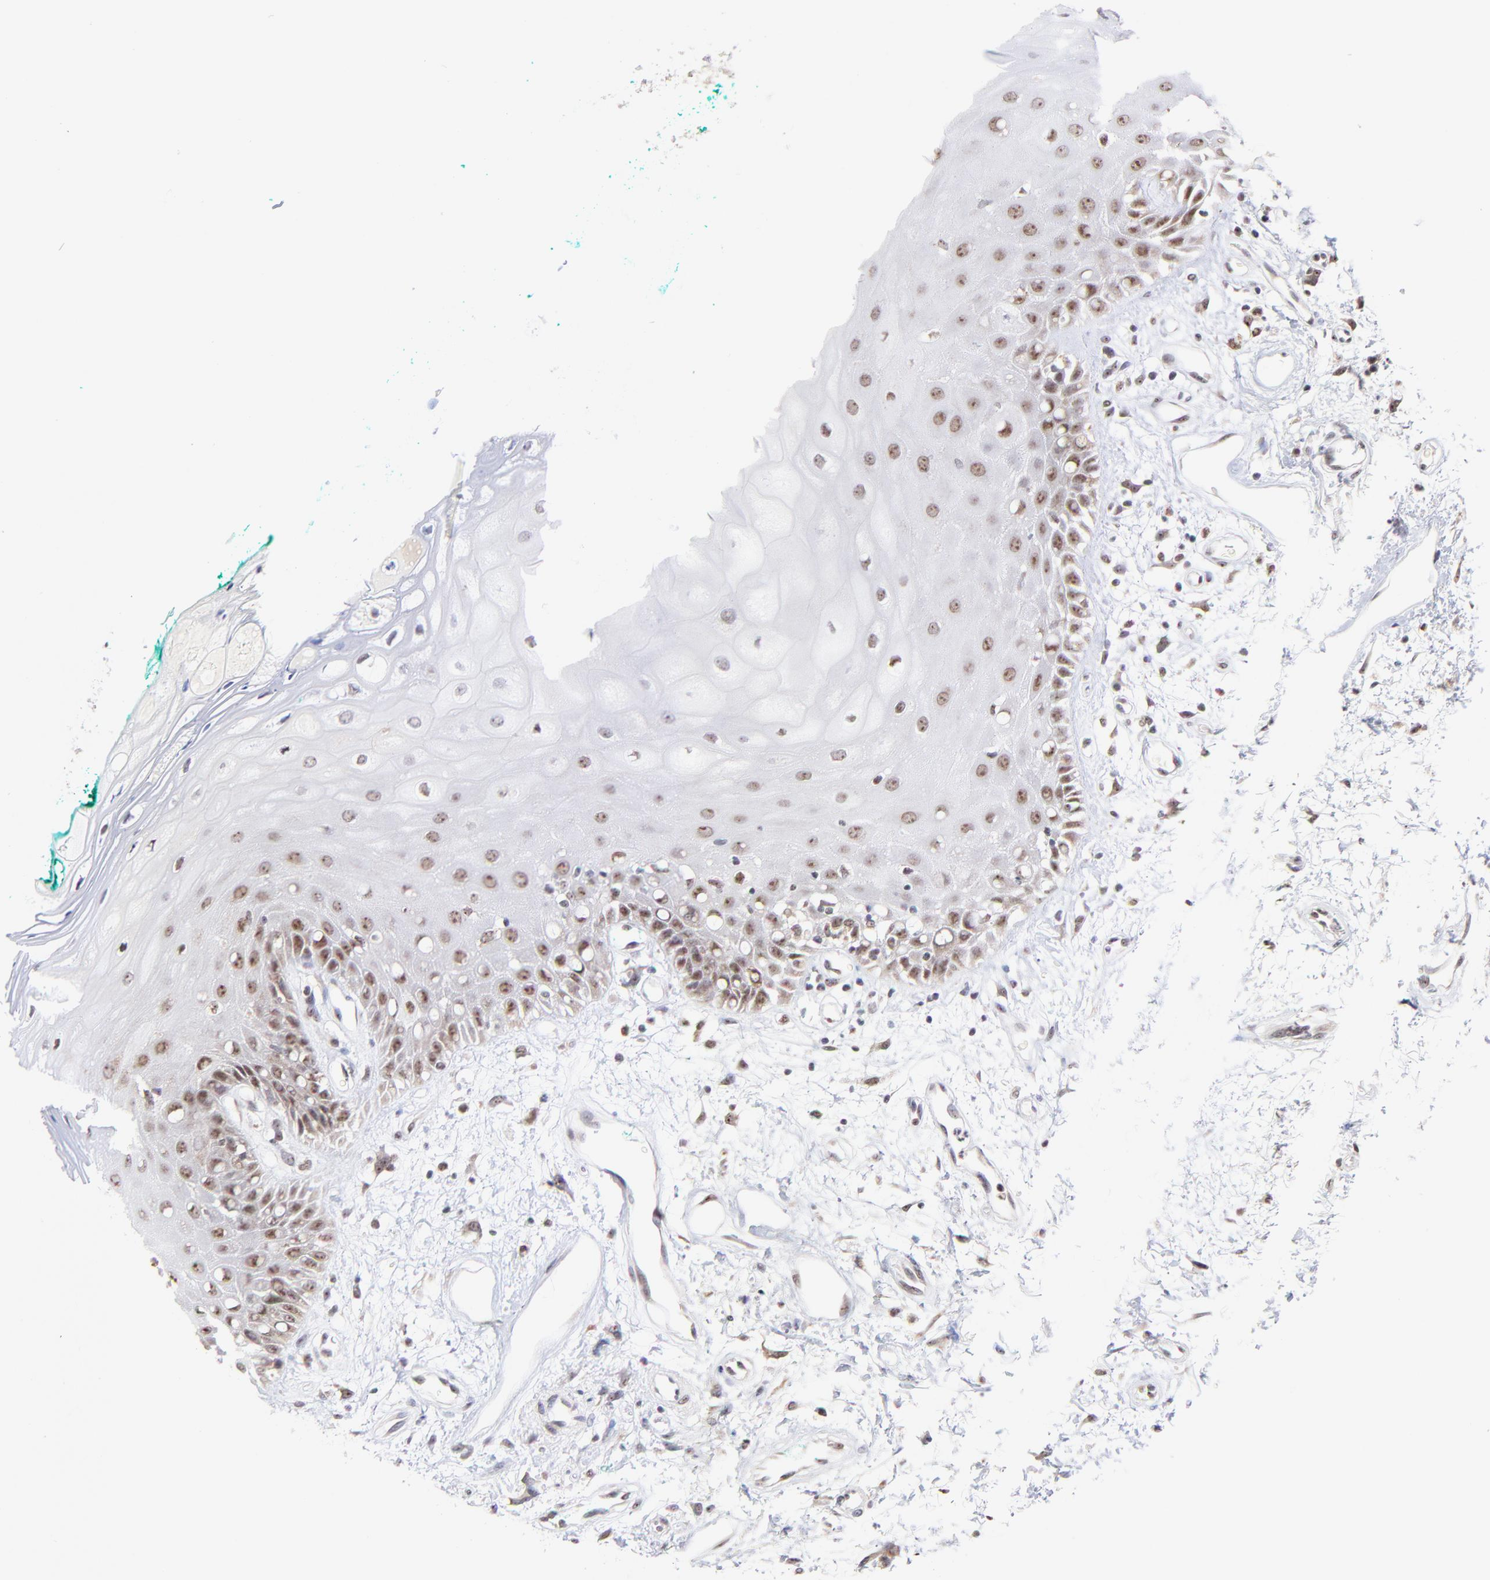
{"staining": {"intensity": "weak", "quantity": "<25%", "location": "nuclear"}, "tissue": "oral mucosa", "cell_type": "Squamous epithelial cells", "image_type": "normal", "snomed": [{"axis": "morphology", "description": "Normal tissue, NOS"}, {"axis": "morphology", "description": "Squamous cell carcinoma, NOS"}, {"axis": "topography", "description": "Skeletal muscle"}, {"axis": "topography", "description": "Oral tissue"}, {"axis": "topography", "description": "Head-Neck"}], "caption": "Squamous epithelial cells are negative for protein expression in normal human oral mucosa. (DAB (3,3'-diaminobenzidine) immunohistochemistry with hematoxylin counter stain).", "gene": "ZNF670", "patient": {"sex": "female", "age": 84}}